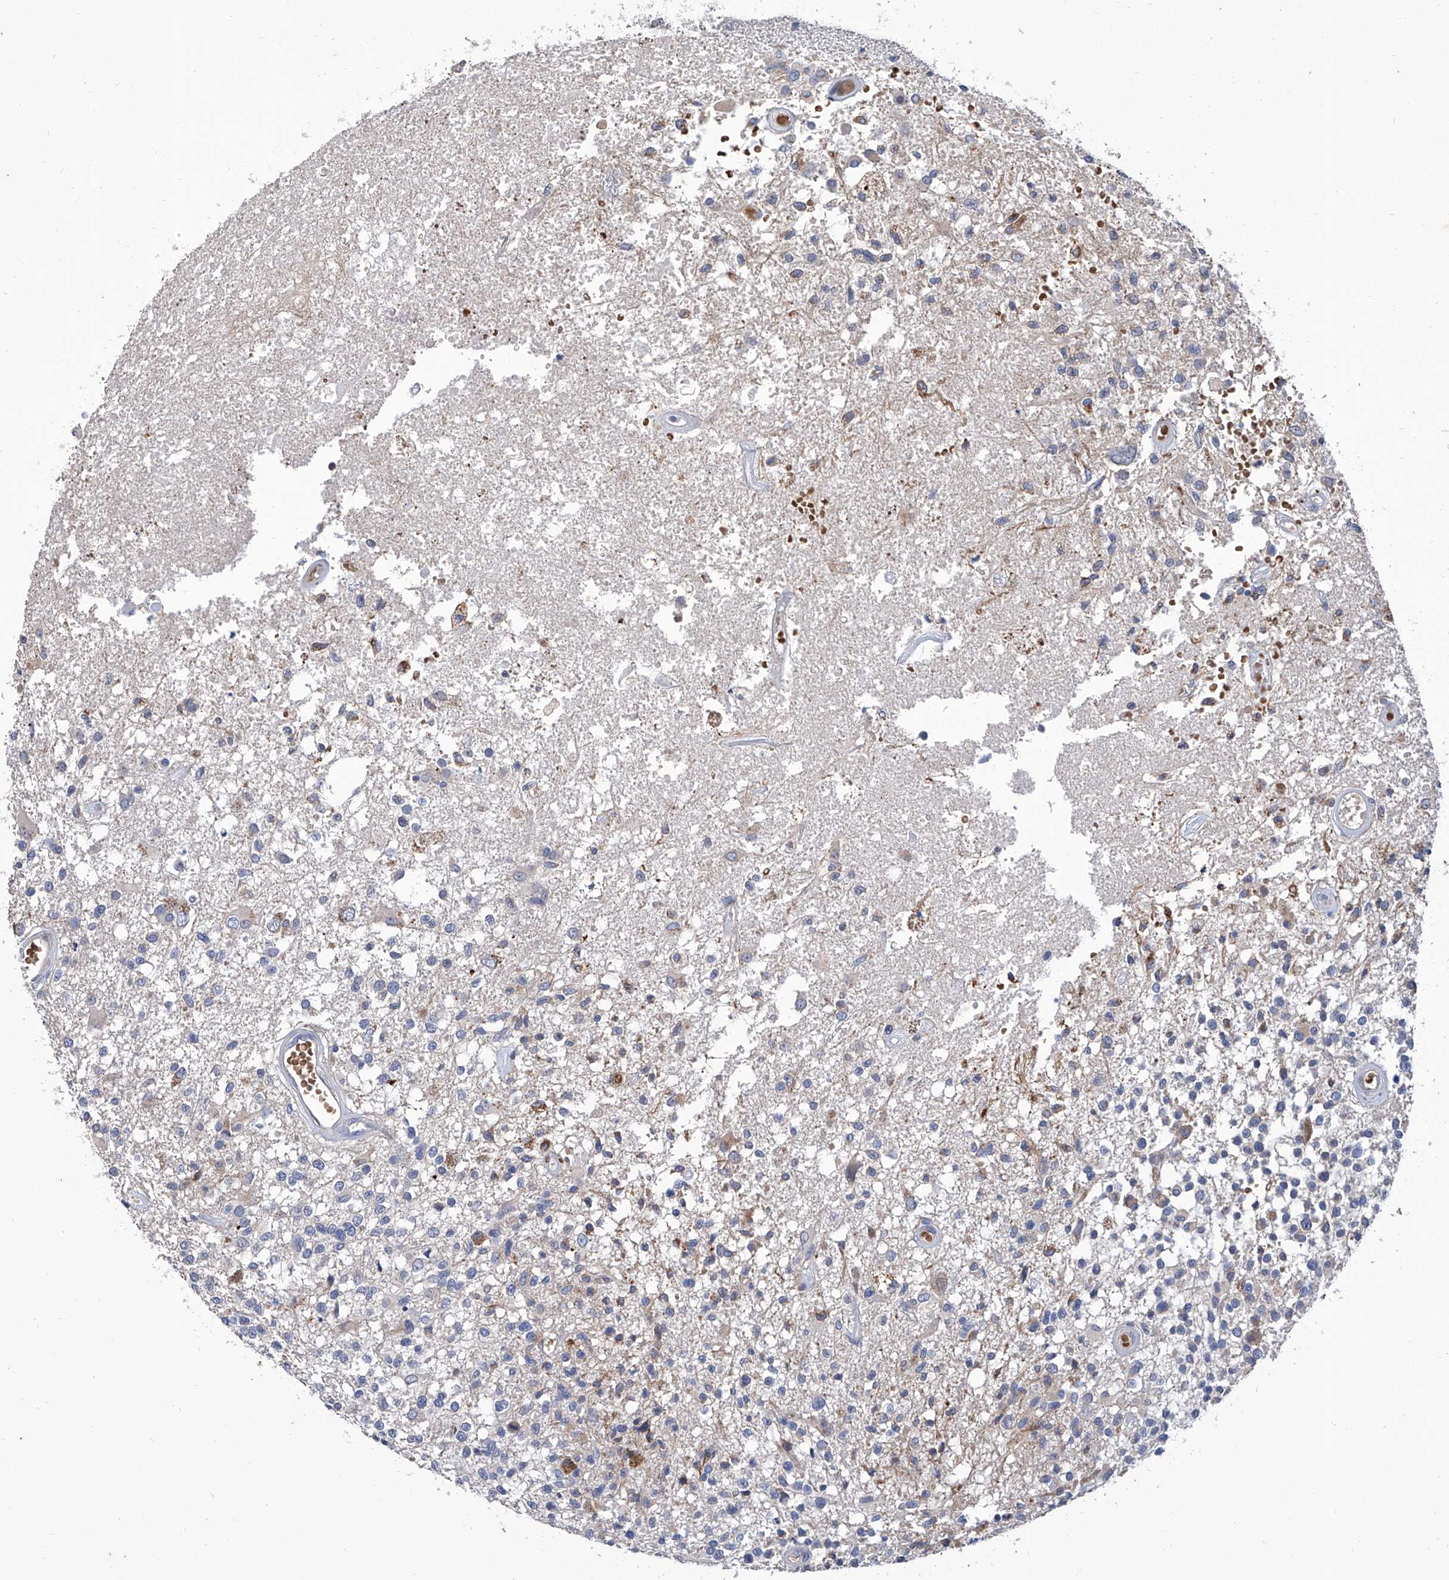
{"staining": {"intensity": "negative", "quantity": "none", "location": "none"}, "tissue": "glioma", "cell_type": "Tumor cells", "image_type": "cancer", "snomed": [{"axis": "morphology", "description": "Glioma, malignant, High grade"}, {"axis": "morphology", "description": "Glioblastoma, NOS"}, {"axis": "topography", "description": "Brain"}], "caption": "This is a image of IHC staining of glioma, which shows no positivity in tumor cells.", "gene": "GPT", "patient": {"sex": "male", "age": 60}}